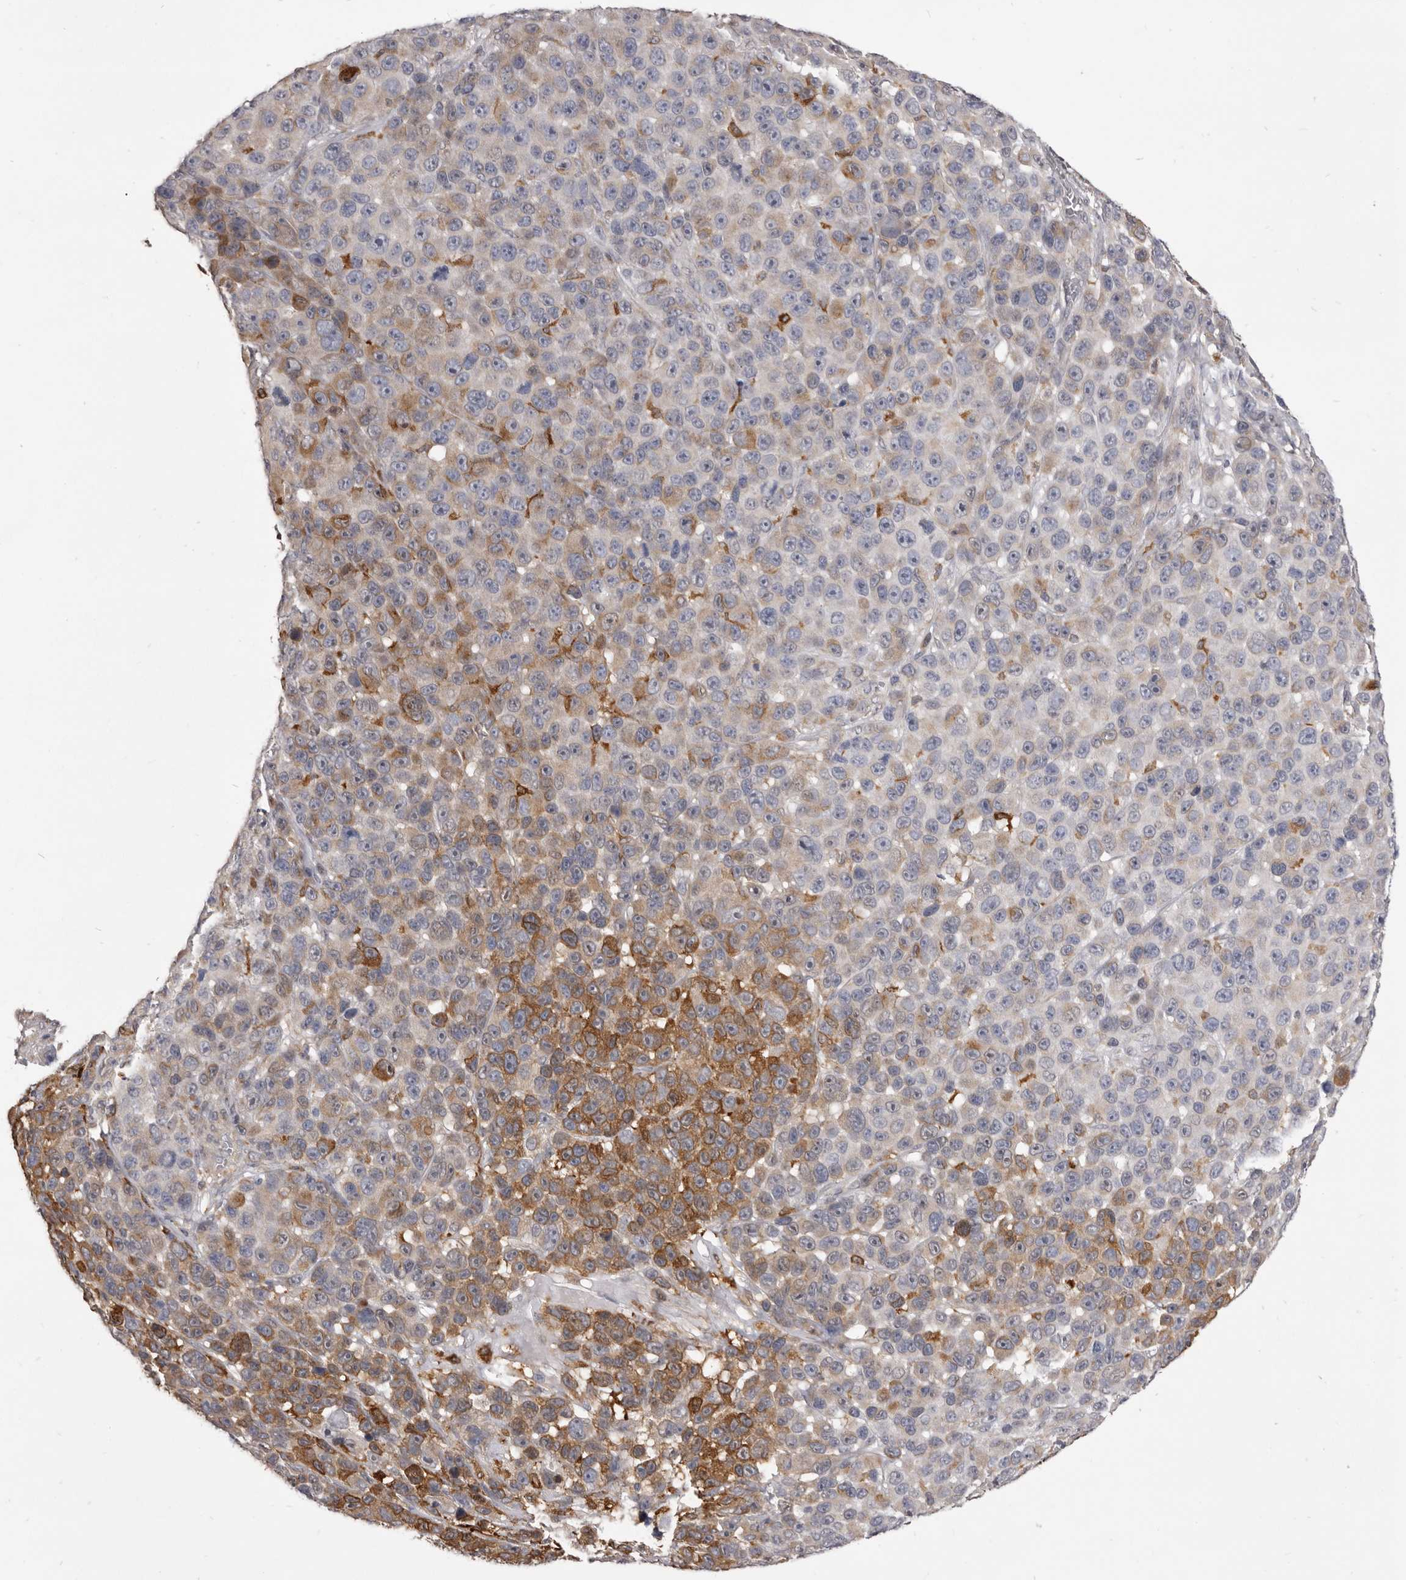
{"staining": {"intensity": "strong", "quantity": "<25%", "location": "cytoplasmic/membranous"}, "tissue": "melanoma", "cell_type": "Tumor cells", "image_type": "cancer", "snomed": [{"axis": "morphology", "description": "Malignant melanoma, NOS"}, {"axis": "topography", "description": "Skin"}], "caption": "Tumor cells reveal strong cytoplasmic/membranous expression in approximately <25% of cells in melanoma.", "gene": "VPS45", "patient": {"sex": "male", "age": 53}}